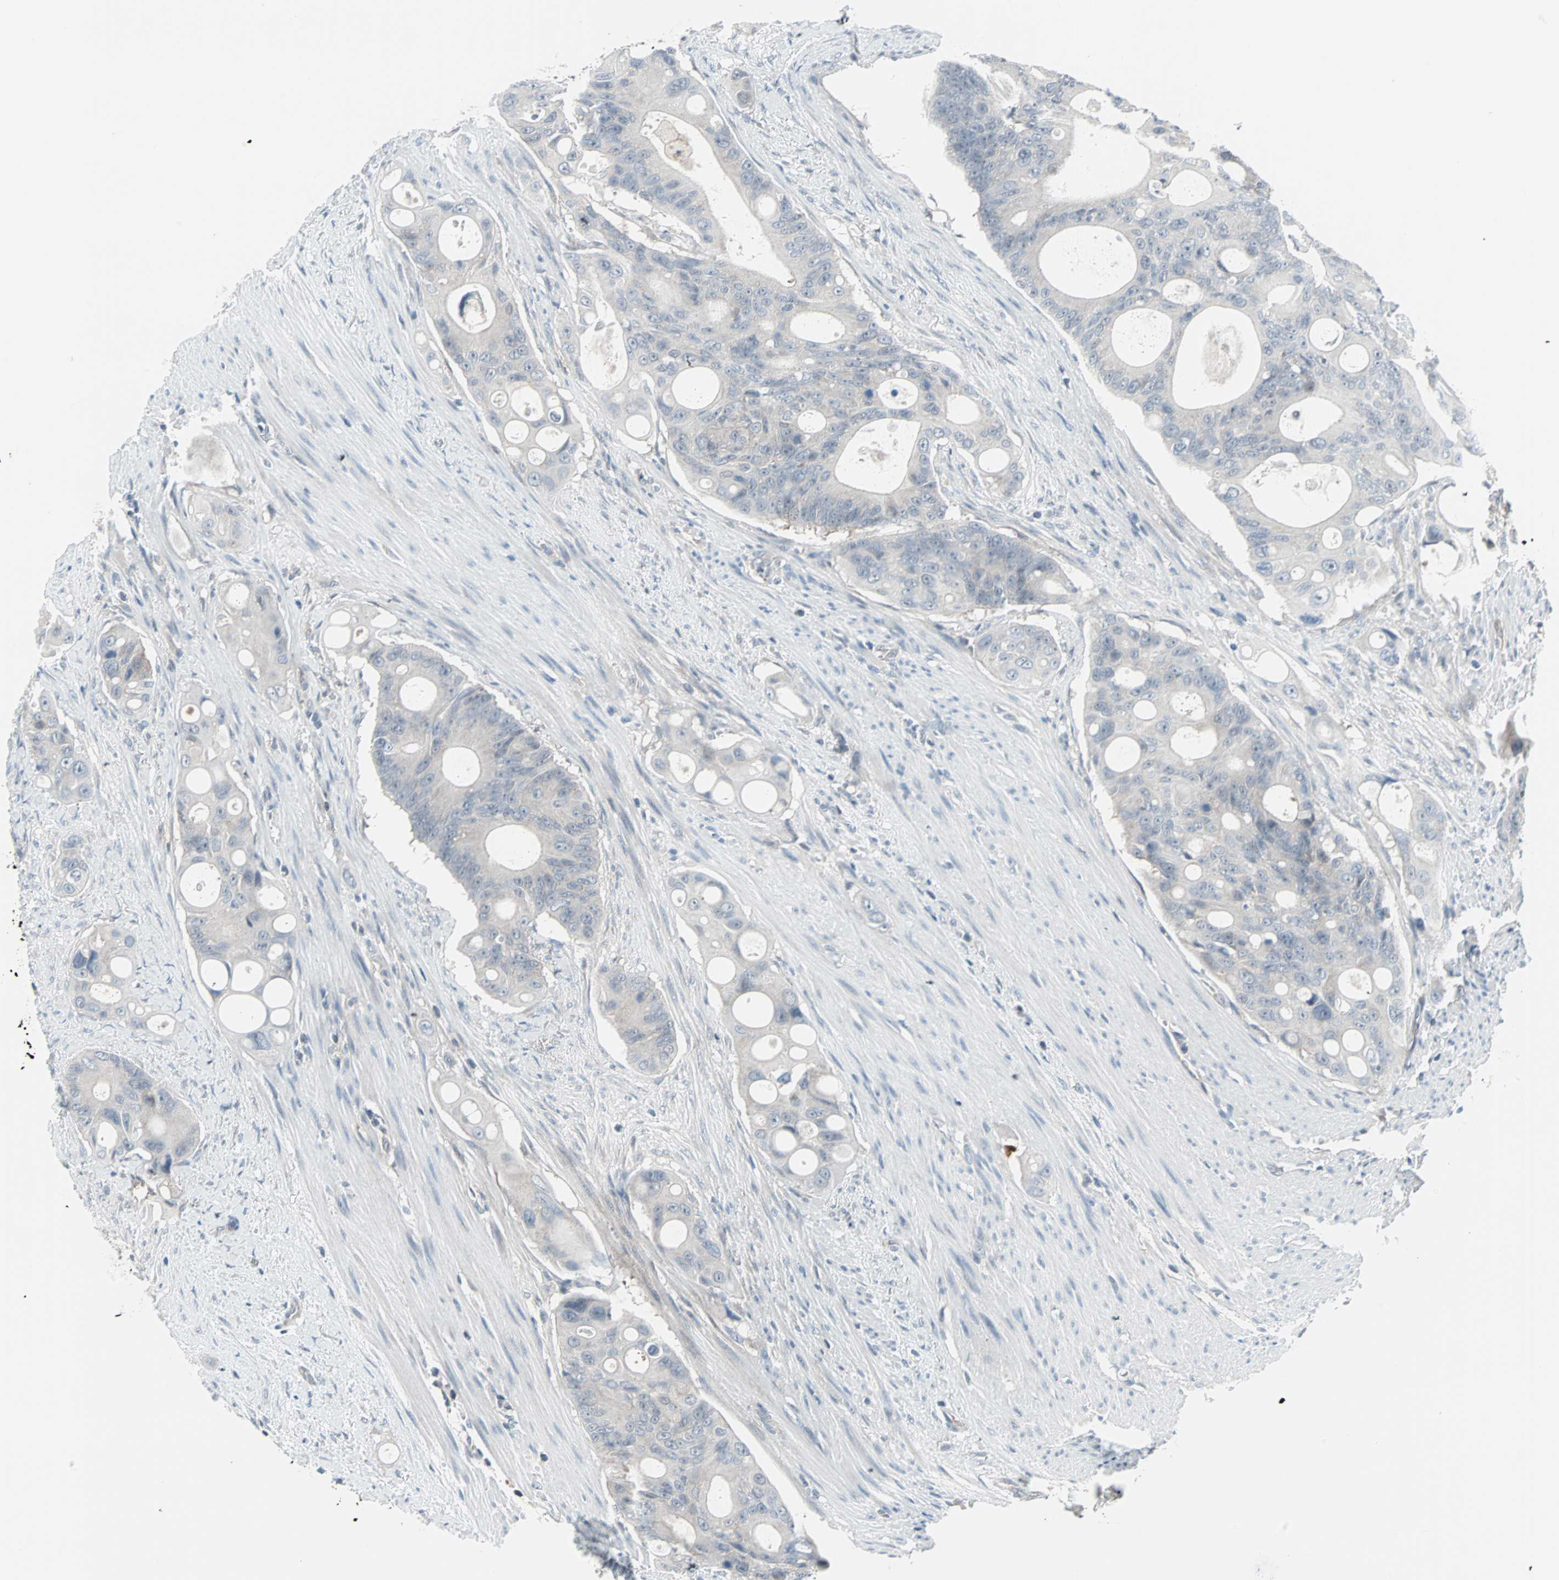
{"staining": {"intensity": "negative", "quantity": "none", "location": "none"}, "tissue": "colorectal cancer", "cell_type": "Tumor cells", "image_type": "cancer", "snomed": [{"axis": "morphology", "description": "Adenocarcinoma, NOS"}, {"axis": "topography", "description": "Colon"}], "caption": "A high-resolution histopathology image shows immunohistochemistry staining of colorectal cancer, which shows no significant positivity in tumor cells.", "gene": "CASP3", "patient": {"sex": "female", "age": 57}}